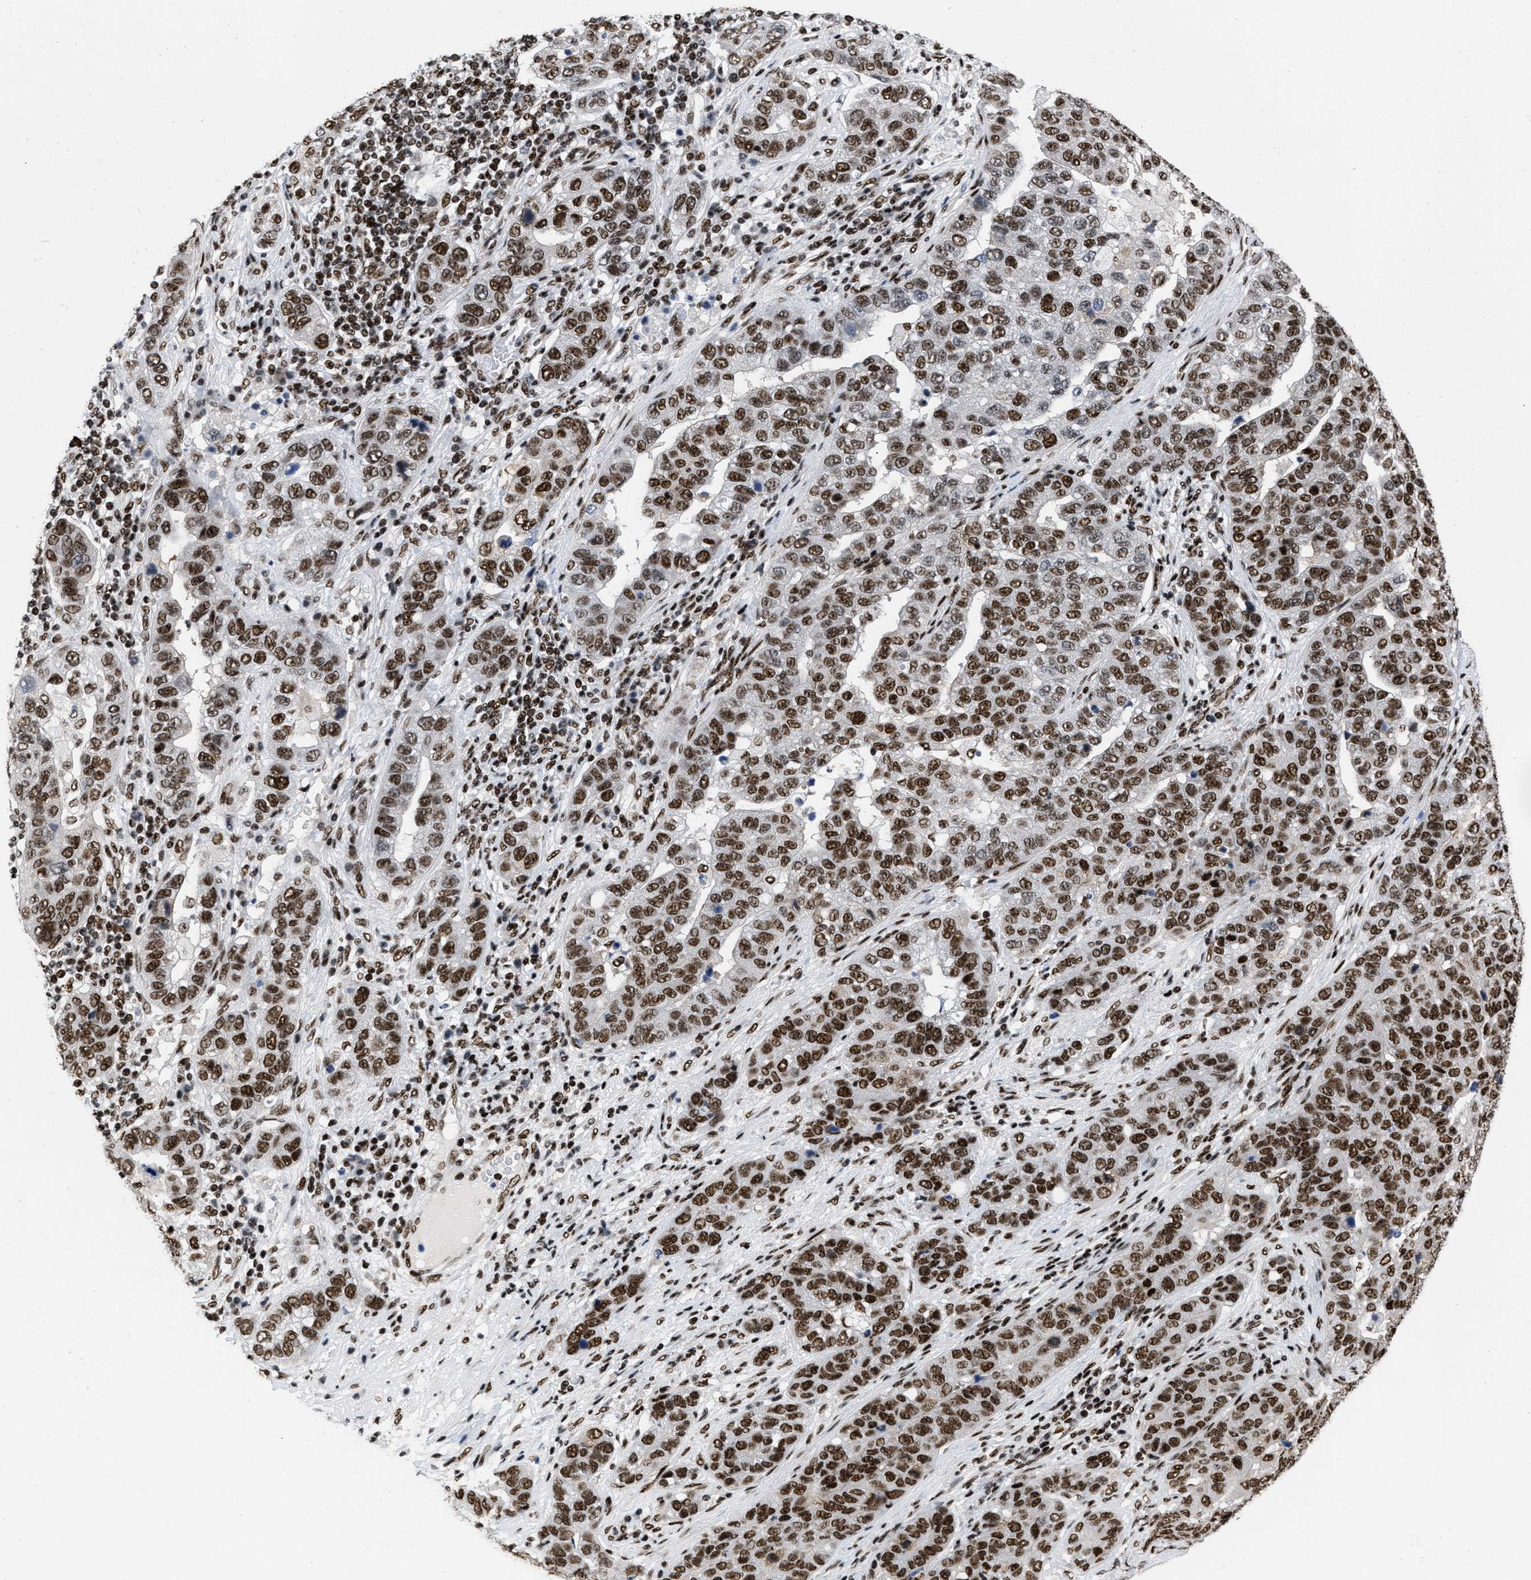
{"staining": {"intensity": "strong", "quantity": ">75%", "location": "nuclear"}, "tissue": "pancreatic cancer", "cell_type": "Tumor cells", "image_type": "cancer", "snomed": [{"axis": "morphology", "description": "Adenocarcinoma, NOS"}, {"axis": "topography", "description": "Pancreas"}], "caption": "Approximately >75% of tumor cells in adenocarcinoma (pancreatic) show strong nuclear protein staining as visualized by brown immunohistochemical staining.", "gene": "CREB1", "patient": {"sex": "female", "age": 61}}